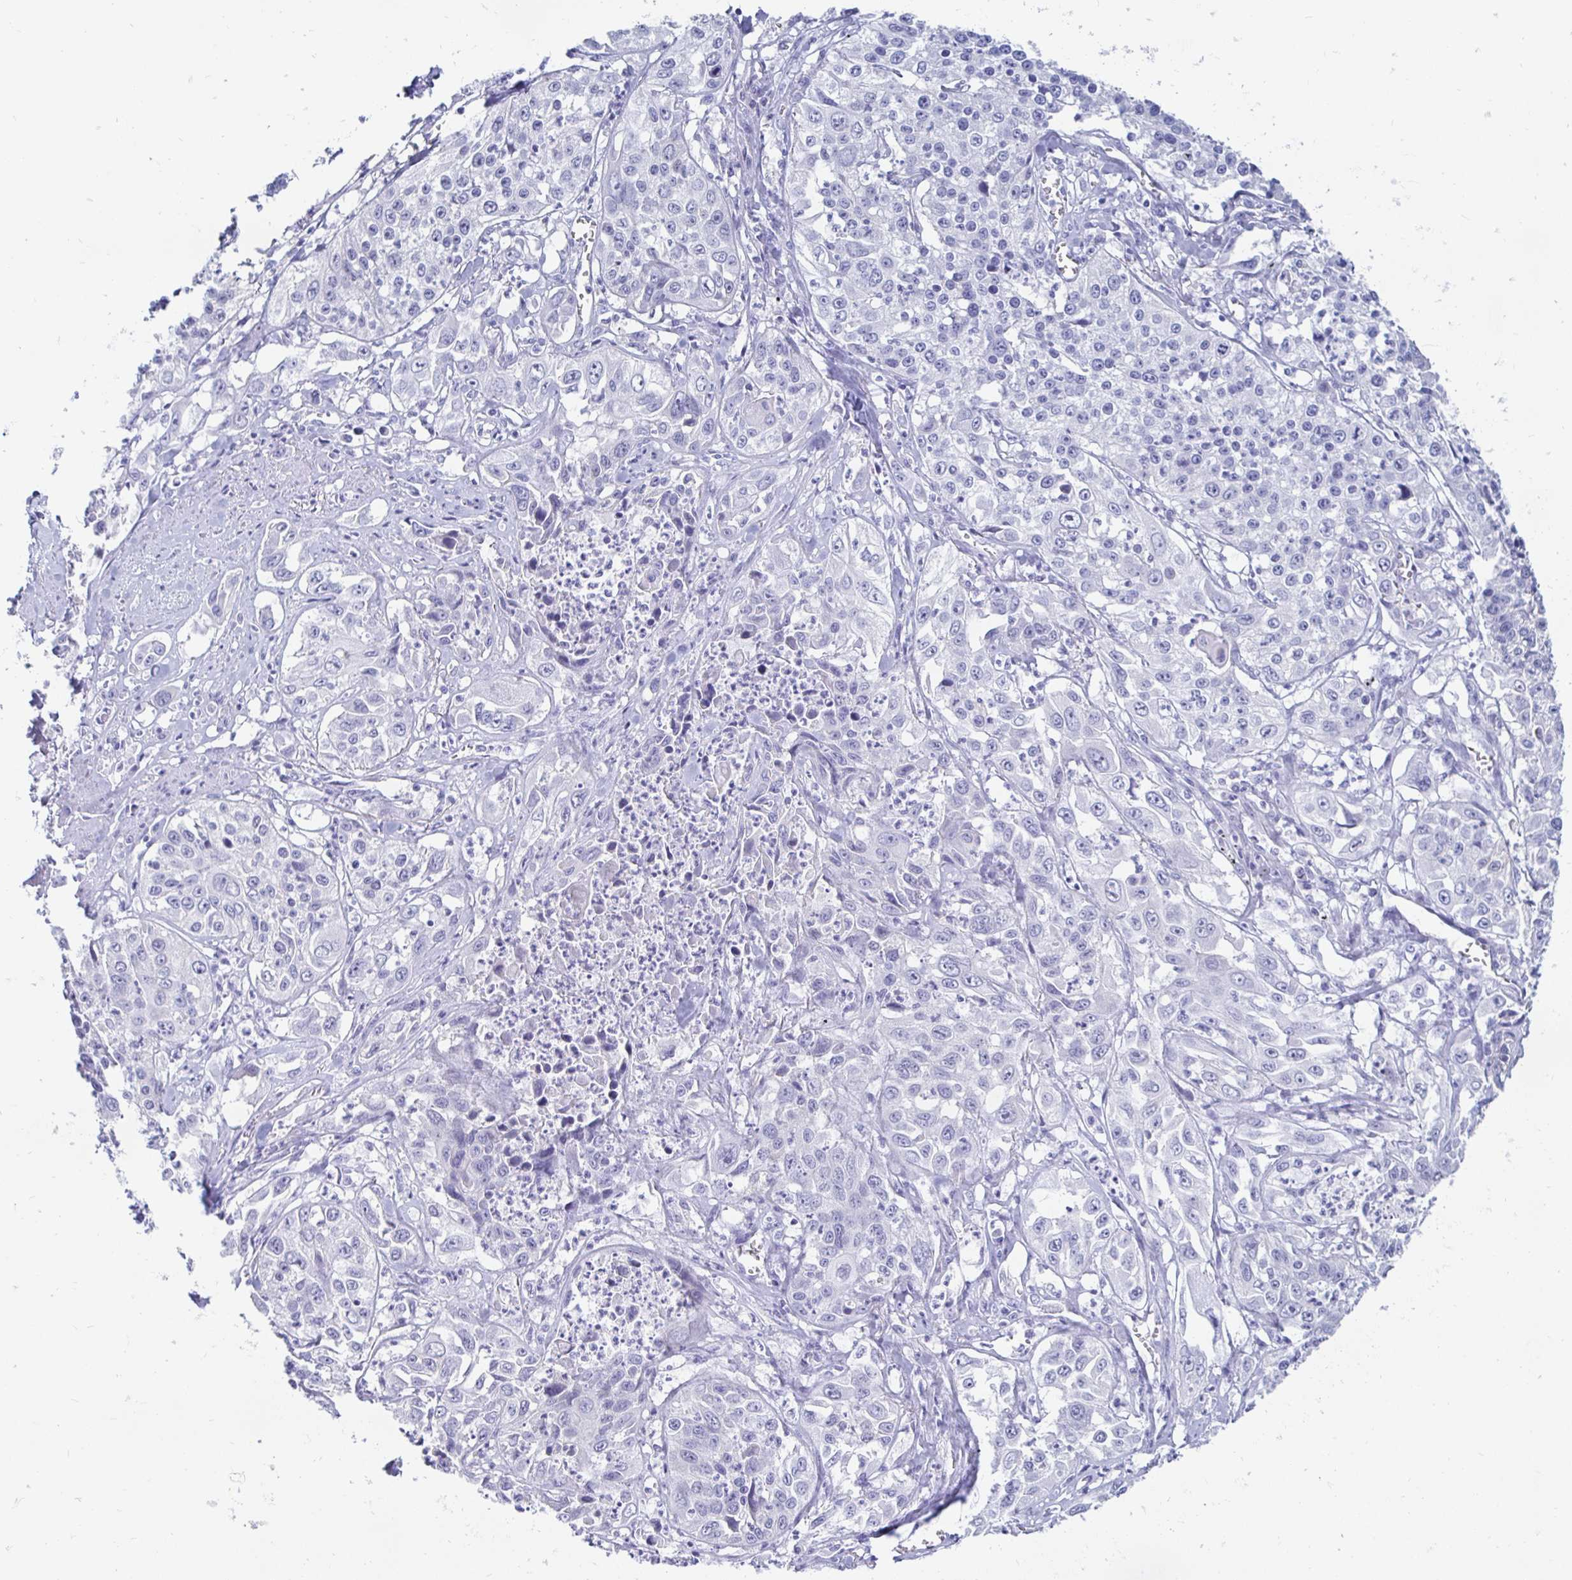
{"staining": {"intensity": "negative", "quantity": "none", "location": "none"}, "tissue": "lung cancer", "cell_type": "Tumor cells", "image_type": "cancer", "snomed": [{"axis": "morphology", "description": "Squamous cell carcinoma, NOS"}, {"axis": "morphology", "description": "Squamous cell carcinoma, metastatic, NOS"}, {"axis": "topography", "description": "Lung"}, {"axis": "topography", "description": "Pleura, NOS"}], "caption": "Immunohistochemistry (IHC) of human lung squamous cell carcinoma demonstrates no positivity in tumor cells.", "gene": "PEG10", "patient": {"sex": "male", "age": 72}}